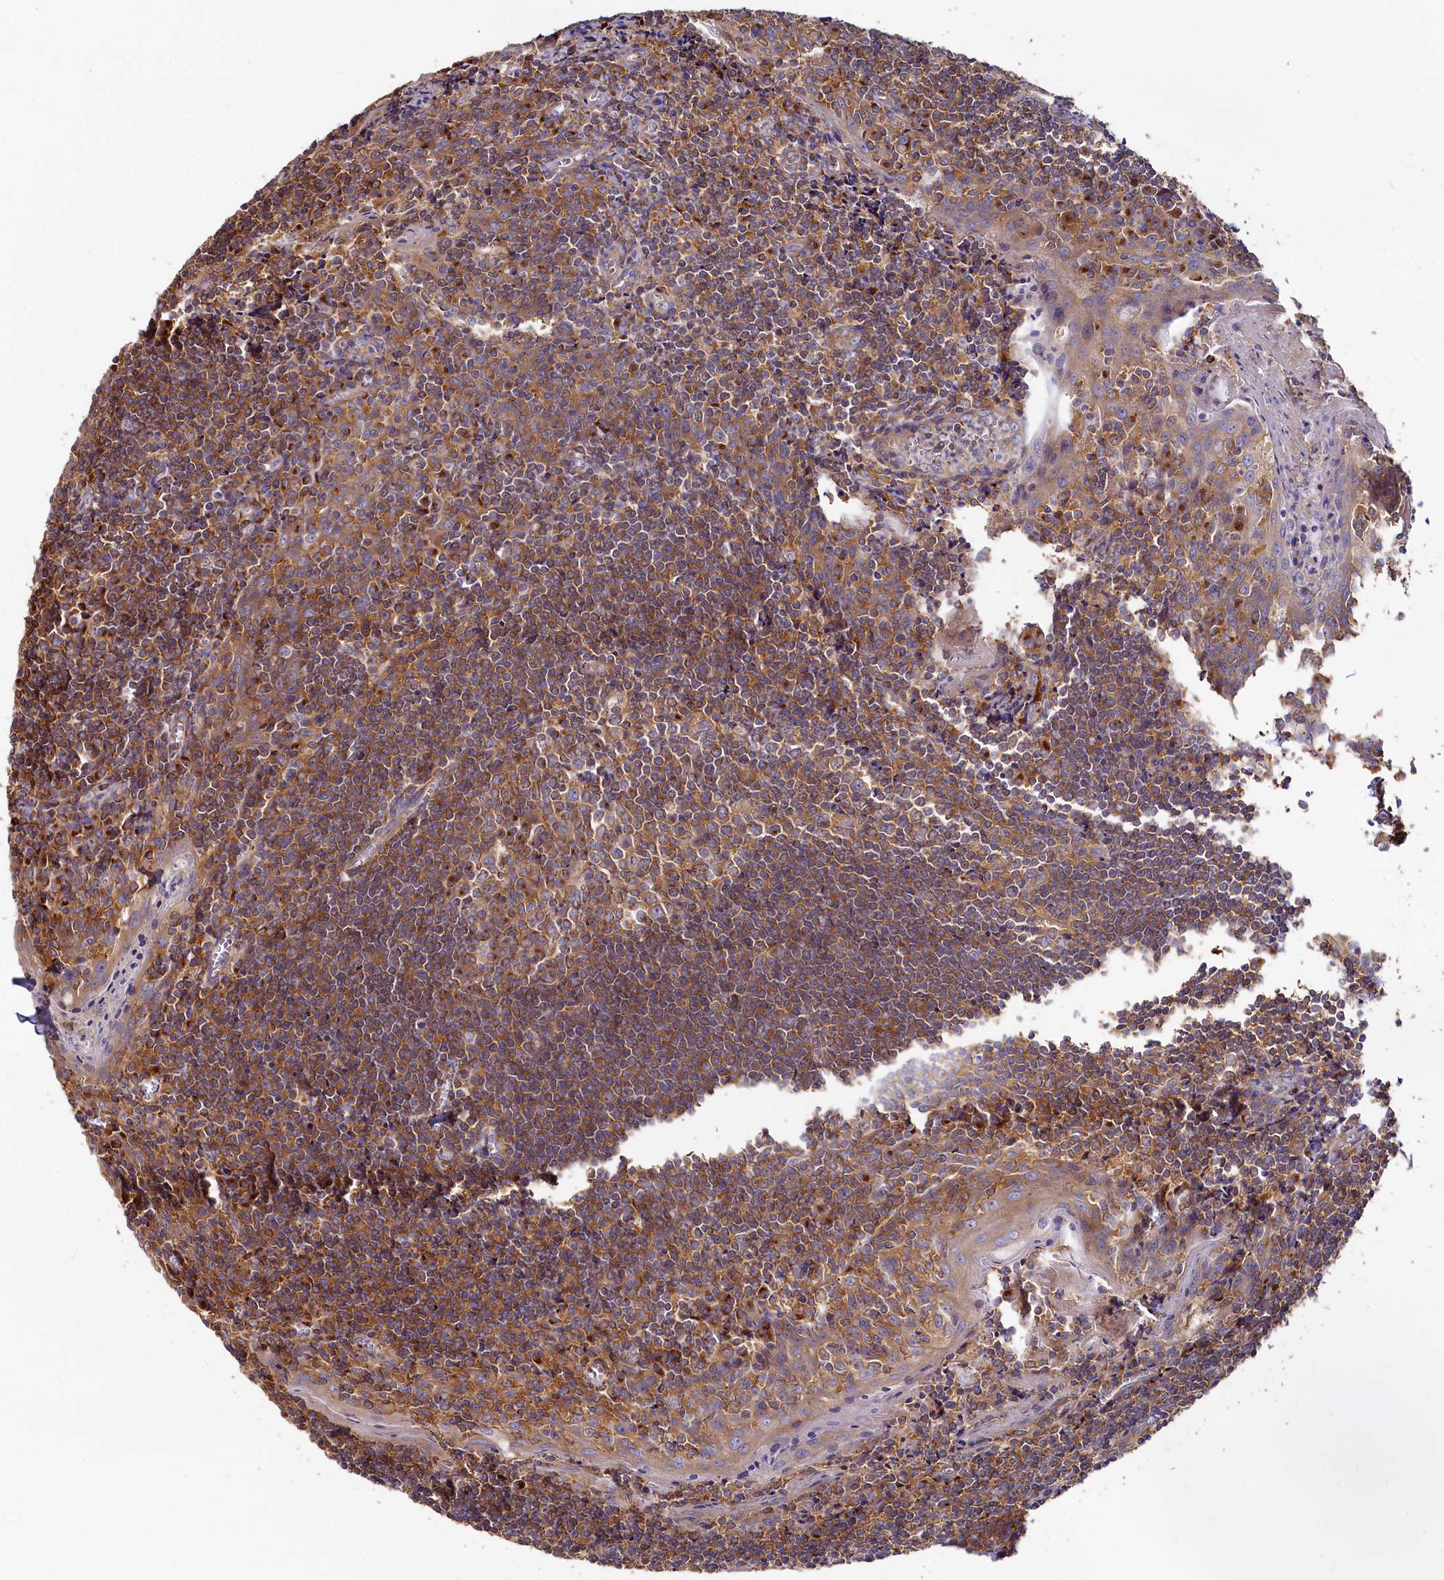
{"staining": {"intensity": "moderate", "quantity": ">75%", "location": "cytoplasmic/membranous"}, "tissue": "tonsil", "cell_type": "Germinal center cells", "image_type": "normal", "snomed": [{"axis": "morphology", "description": "Normal tissue, NOS"}, {"axis": "topography", "description": "Tonsil"}], "caption": "Tonsil stained for a protein exhibits moderate cytoplasmic/membranous positivity in germinal center cells. The staining is performed using DAB (3,3'-diaminobenzidine) brown chromogen to label protein expression. The nuclei are counter-stained blue using hematoxylin.", "gene": "PPIP5K1", "patient": {"sex": "male", "age": 27}}